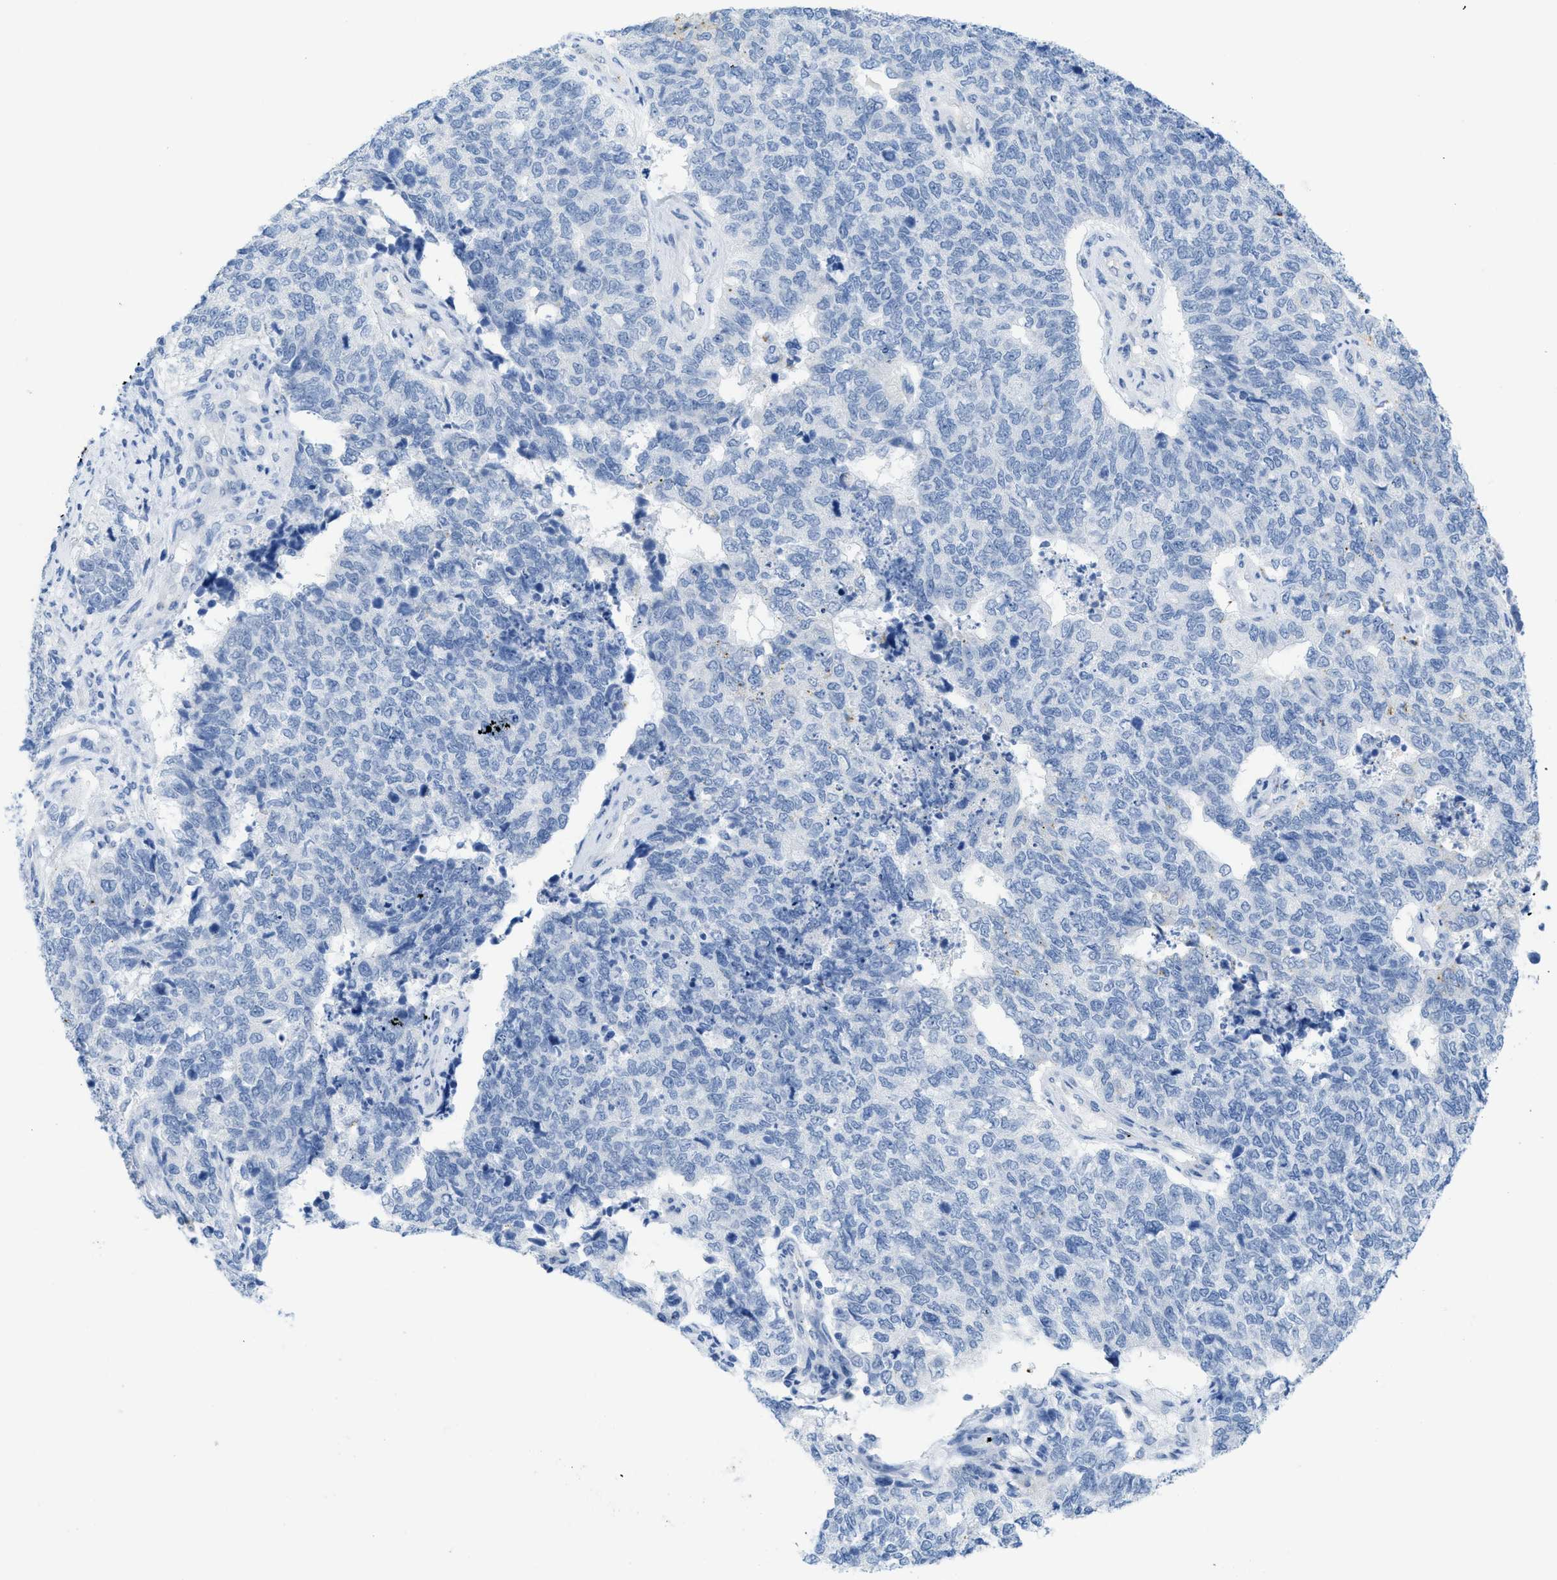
{"staining": {"intensity": "negative", "quantity": "none", "location": "none"}, "tissue": "cervical cancer", "cell_type": "Tumor cells", "image_type": "cancer", "snomed": [{"axis": "morphology", "description": "Squamous cell carcinoma, NOS"}, {"axis": "topography", "description": "Cervix"}], "caption": "Immunohistochemistry (IHC) of cervical cancer (squamous cell carcinoma) shows no positivity in tumor cells.", "gene": "WDR4", "patient": {"sex": "female", "age": 63}}